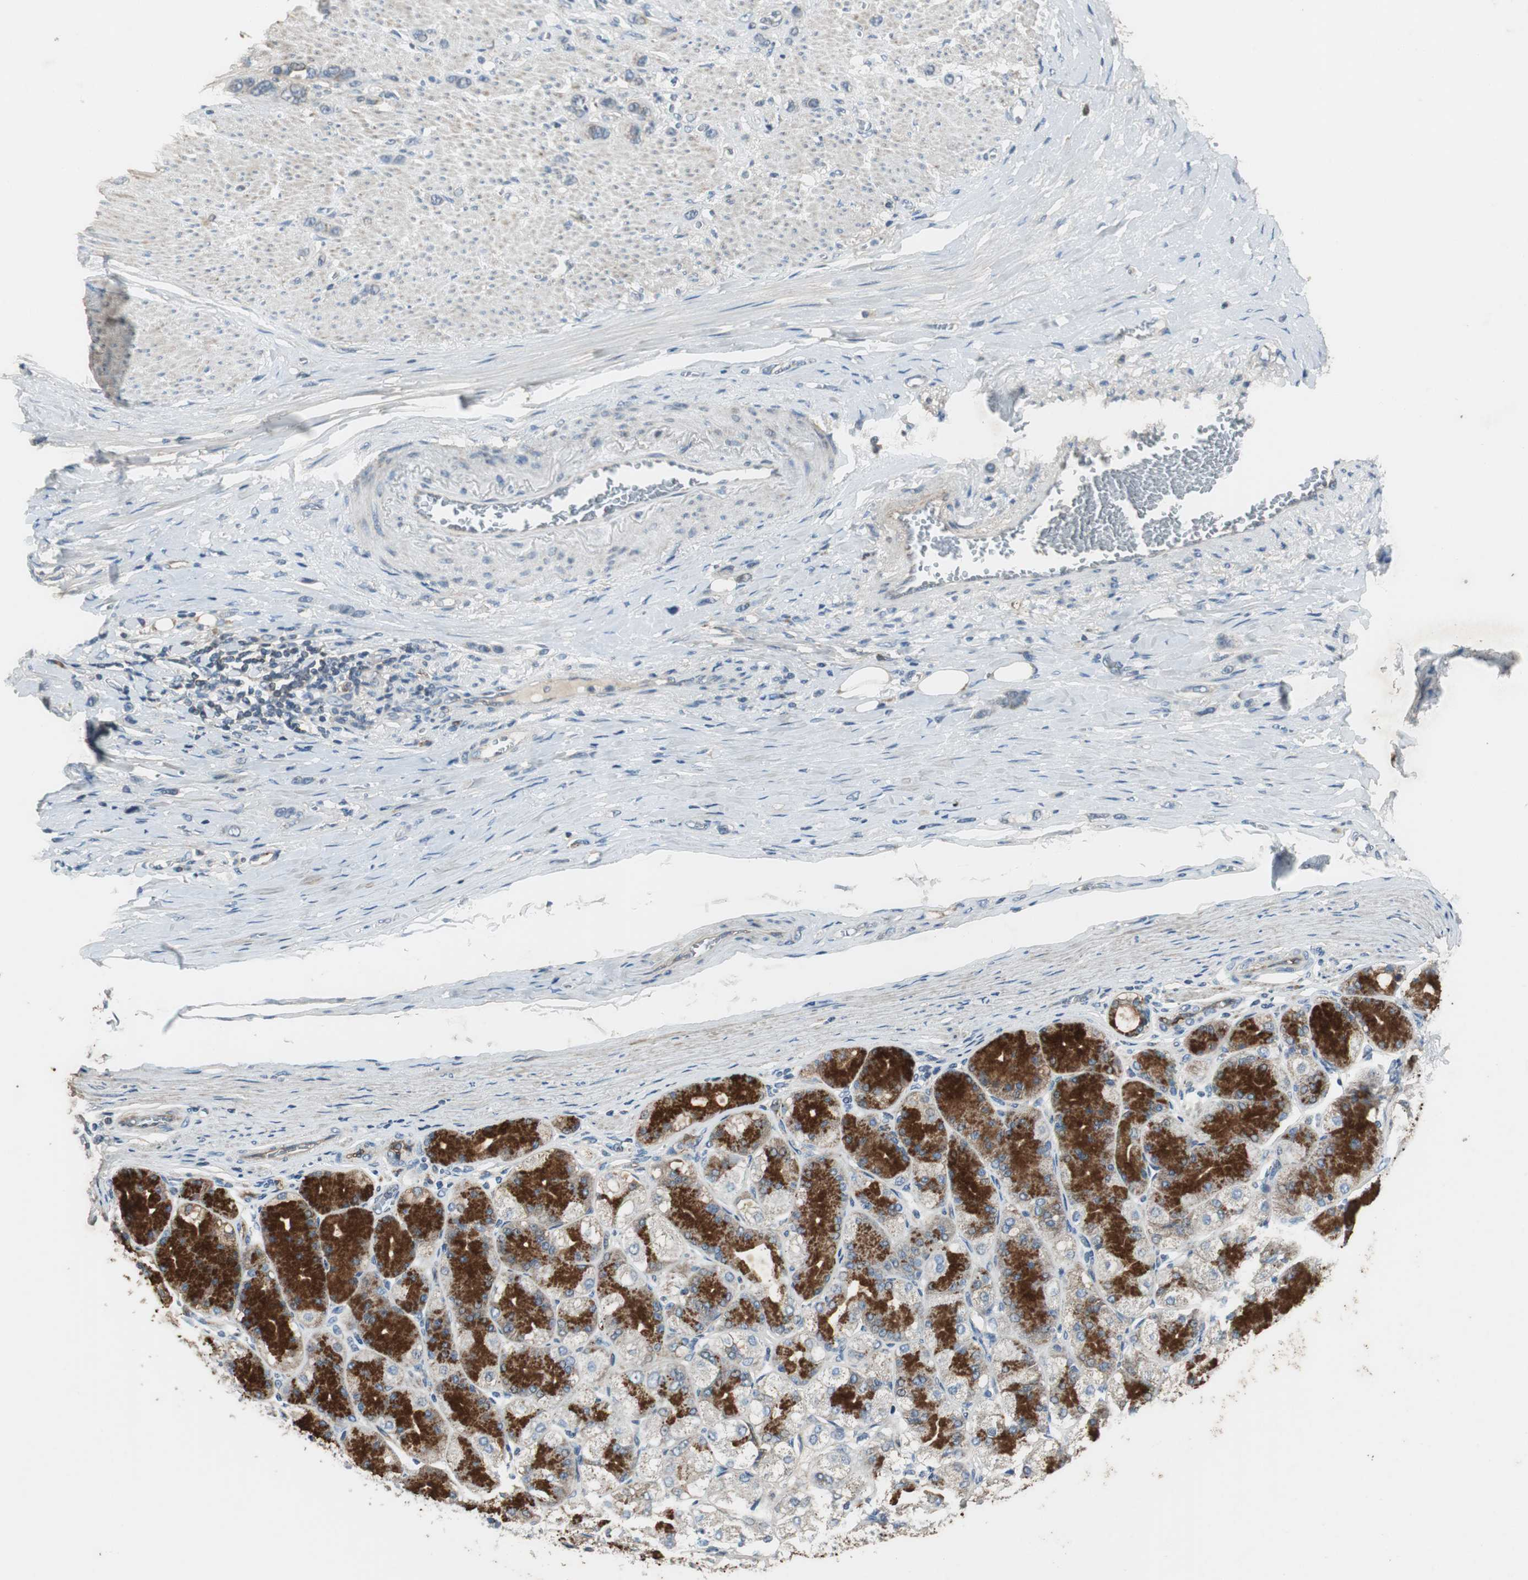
{"staining": {"intensity": "weak", "quantity": "25%-75%", "location": "cytoplasmic/membranous"}, "tissue": "stomach cancer", "cell_type": "Tumor cells", "image_type": "cancer", "snomed": [{"axis": "morphology", "description": "Normal tissue, NOS"}, {"axis": "morphology", "description": "Adenocarcinoma, NOS"}, {"axis": "morphology", "description": "Adenocarcinoma, High grade"}, {"axis": "topography", "description": "Stomach, upper"}, {"axis": "topography", "description": "Stomach"}], "caption": "Immunohistochemical staining of stomach cancer reveals low levels of weak cytoplasmic/membranous protein staining in about 25%-75% of tumor cells.", "gene": "MSTO1", "patient": {"sex": "female", "age": 65}}